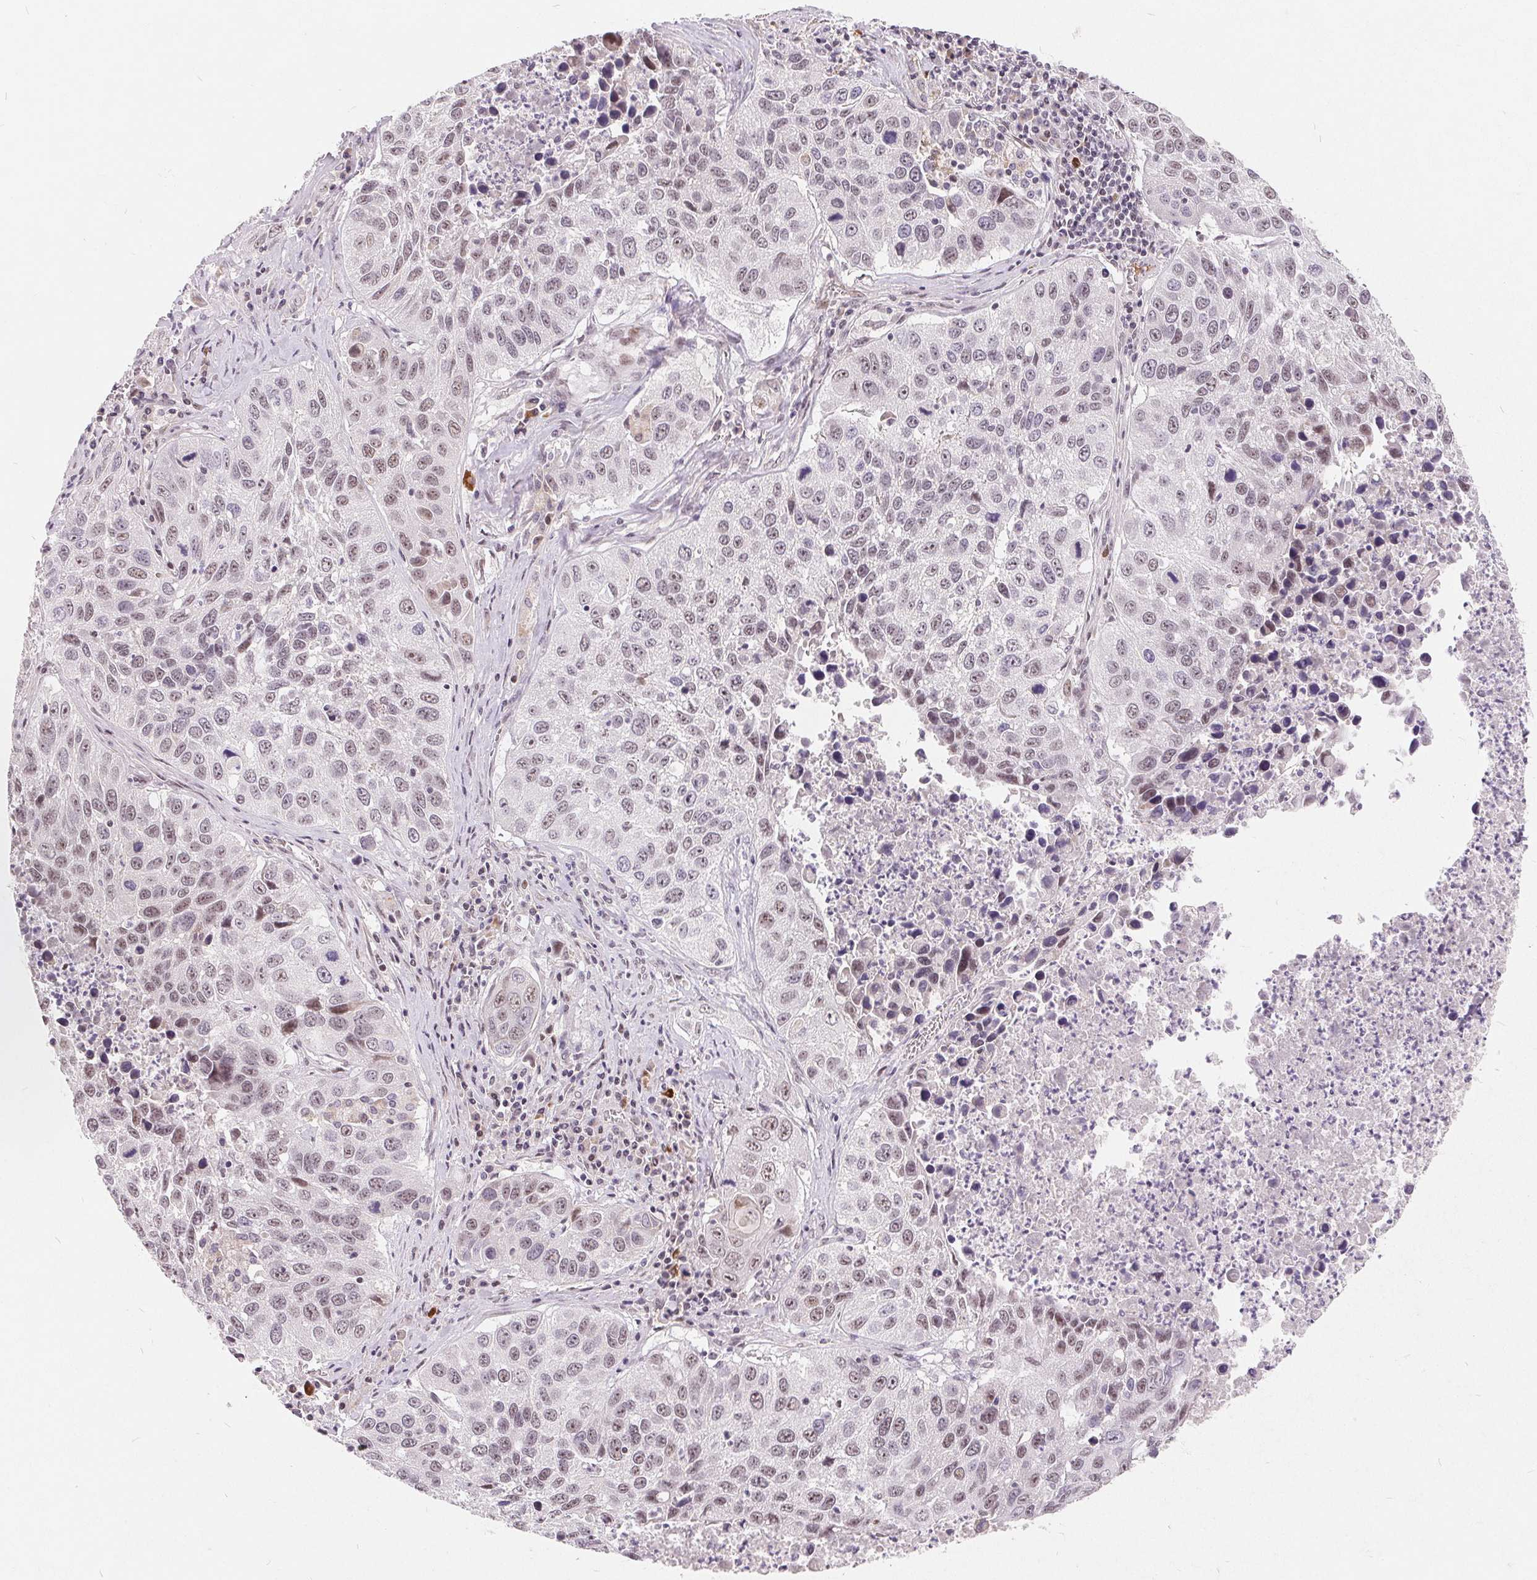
{"staining": {"intensity": "weak", "quantity": "25%-75%", "location": "nuclear"}, "tissue": "lung cancer", "cell_type": "Tumor cells", "image_type": "cancer", "snomed": [{"axis": "morphology", "description": "Squamous cell carcinoma, NOS"}, {"axis": "topography", "description": "Lung"}], "caption": "Immunohistochemistry (IHC) photomicrograph of neoplastic tissue: squamous cell carcinoma (lung) stained using immunohistochemistry (IHC) displays low levels of weak protein expression localized specifically in the nuclear of tumor cells, appearing as a nuclear brown color.", "gene": "NRG2", "patient": {"sex": "female", "age": 61}}